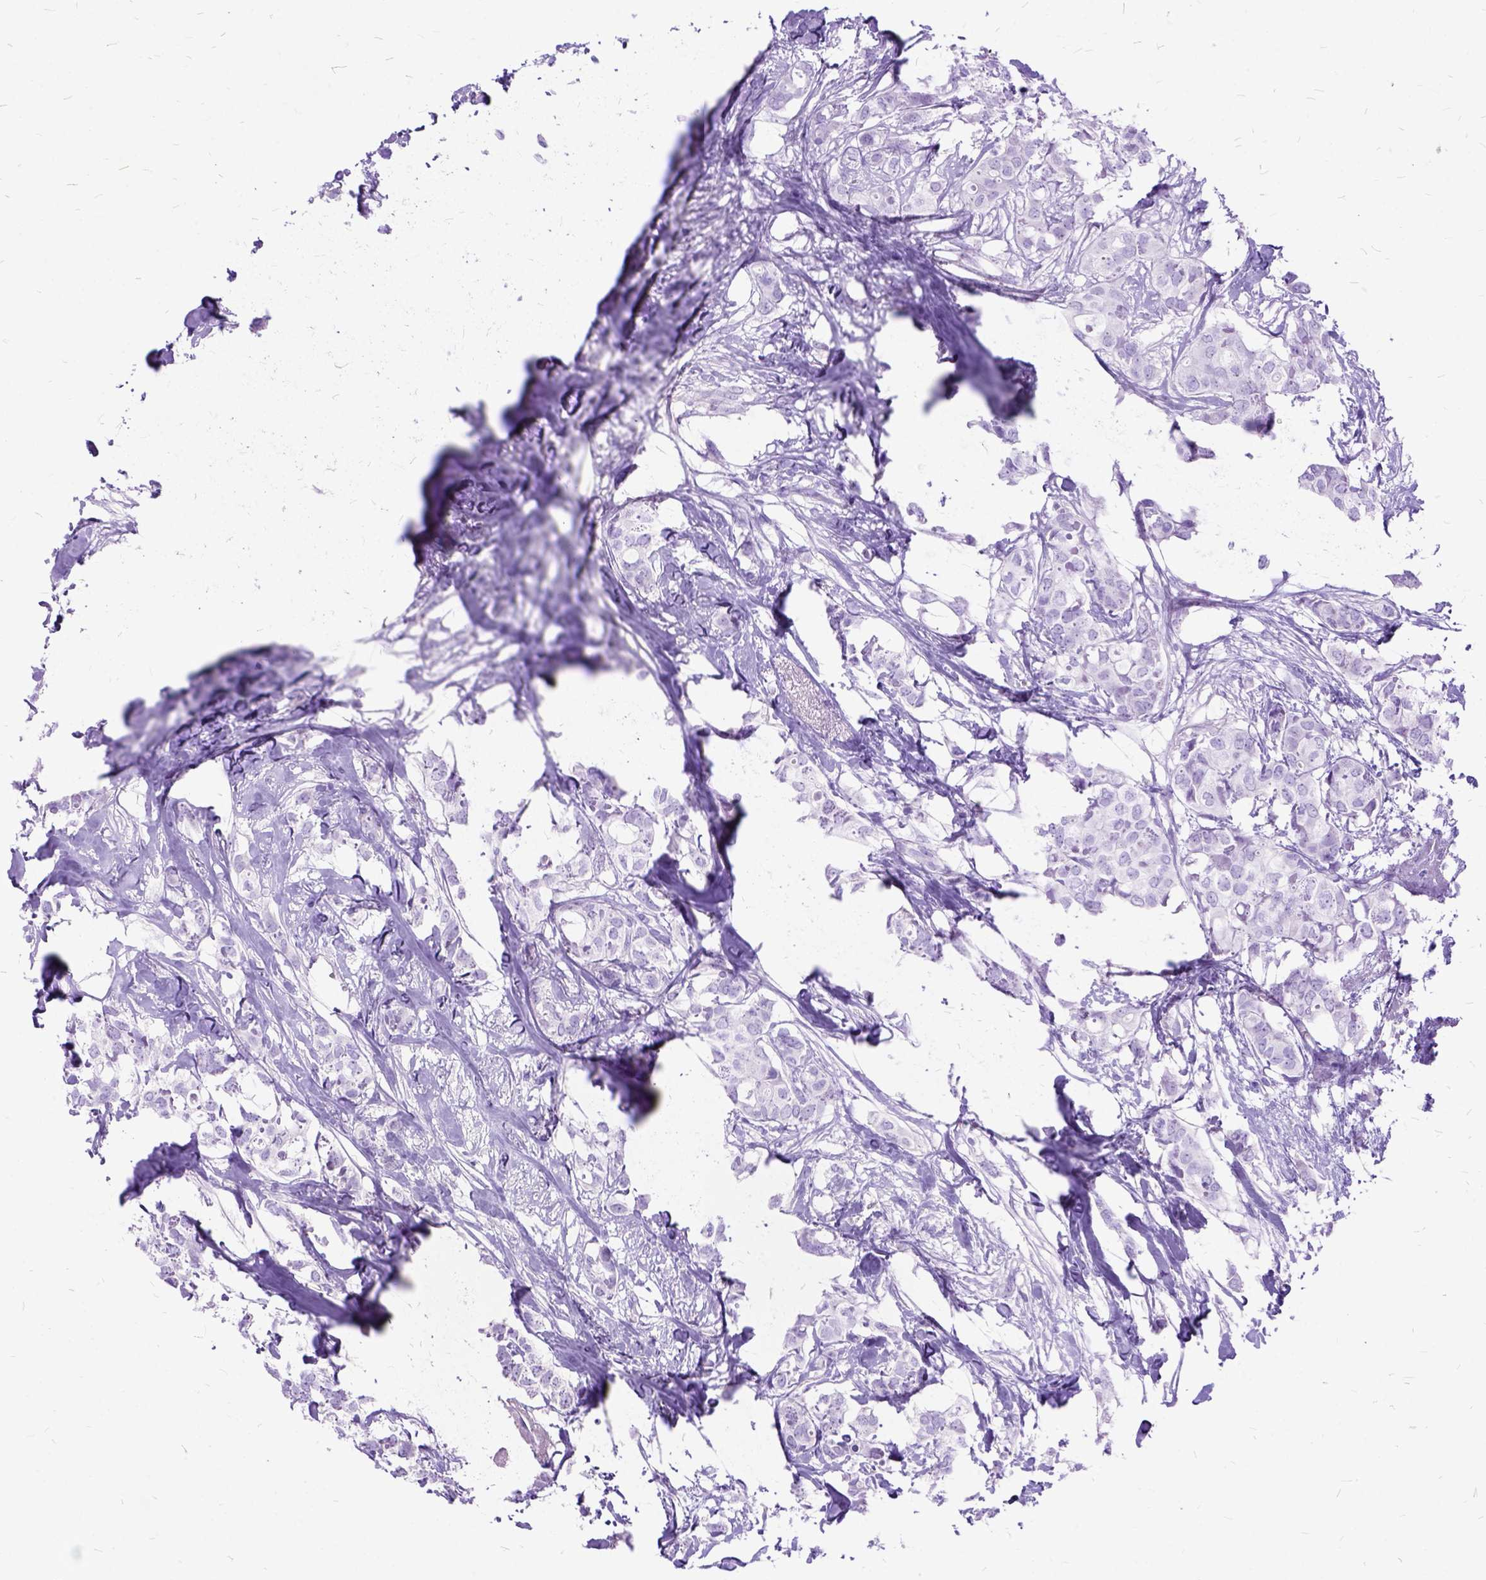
{"staining": {"intensity": "negative", "quantity": "none", "location": "none"}, "tissue": "breast cancer", "cell_type": "Tumor cells", "image_type": "cancer", "snomed": [{"axis": "morphology", "description": "Duct carcinoma"}, {"axis": "topography", "description": "Breast"}], "caption": "The micrograph shows no significant expression in tumor cells of breast cancer.", "gene": "ARL9", "patient": {"sex": "female", "age": 62}}